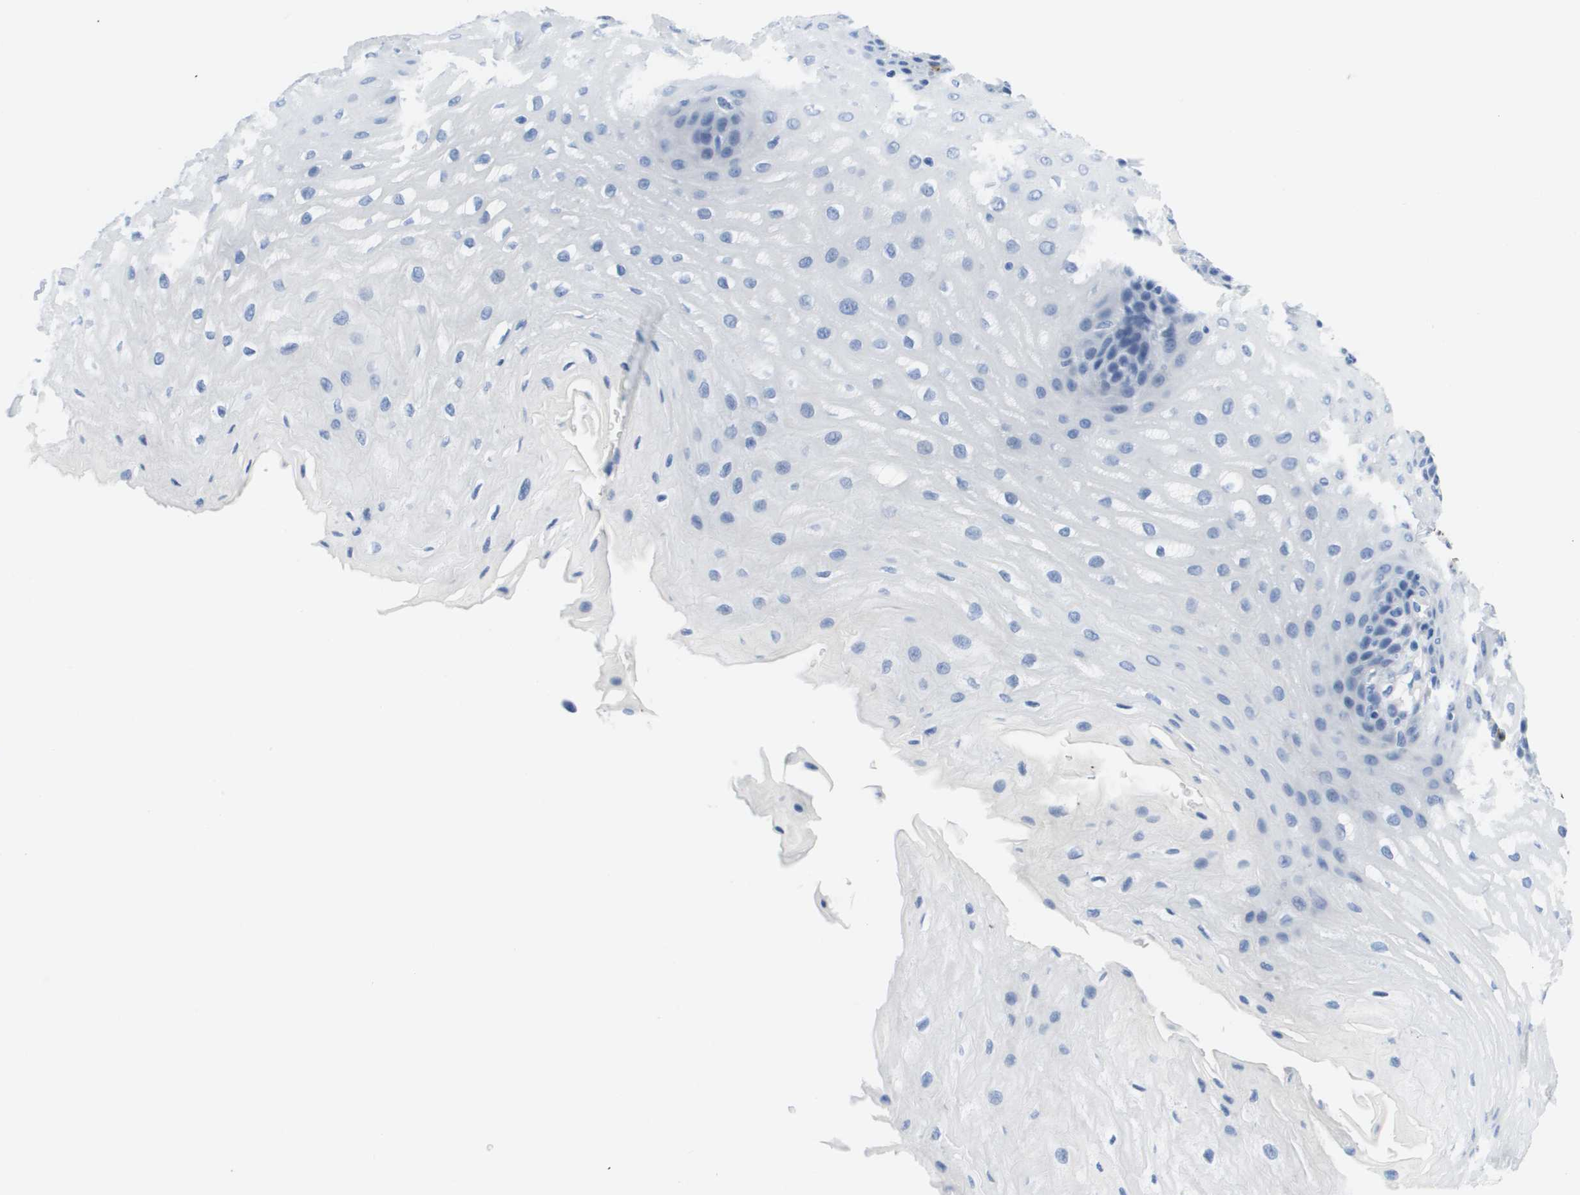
{"staining": {"intensity": "negative", "quantity": "none", "location": "none"}, "tissue": "esophagus", "cell_type": "Squamous epithelial cells", "image_type": "normal", "snomed": [{"axis": "morphology", "description": "Normal tissue, NOS"}, {"axis": "topography", "description": "Esophagus"}], "caption": "Immunohistochemical staining of benign esophagus shows no significant positivity in squamous epithelial cells.", "gene": "MS4A1", "patient": {"sex": "male", "age": 54}}